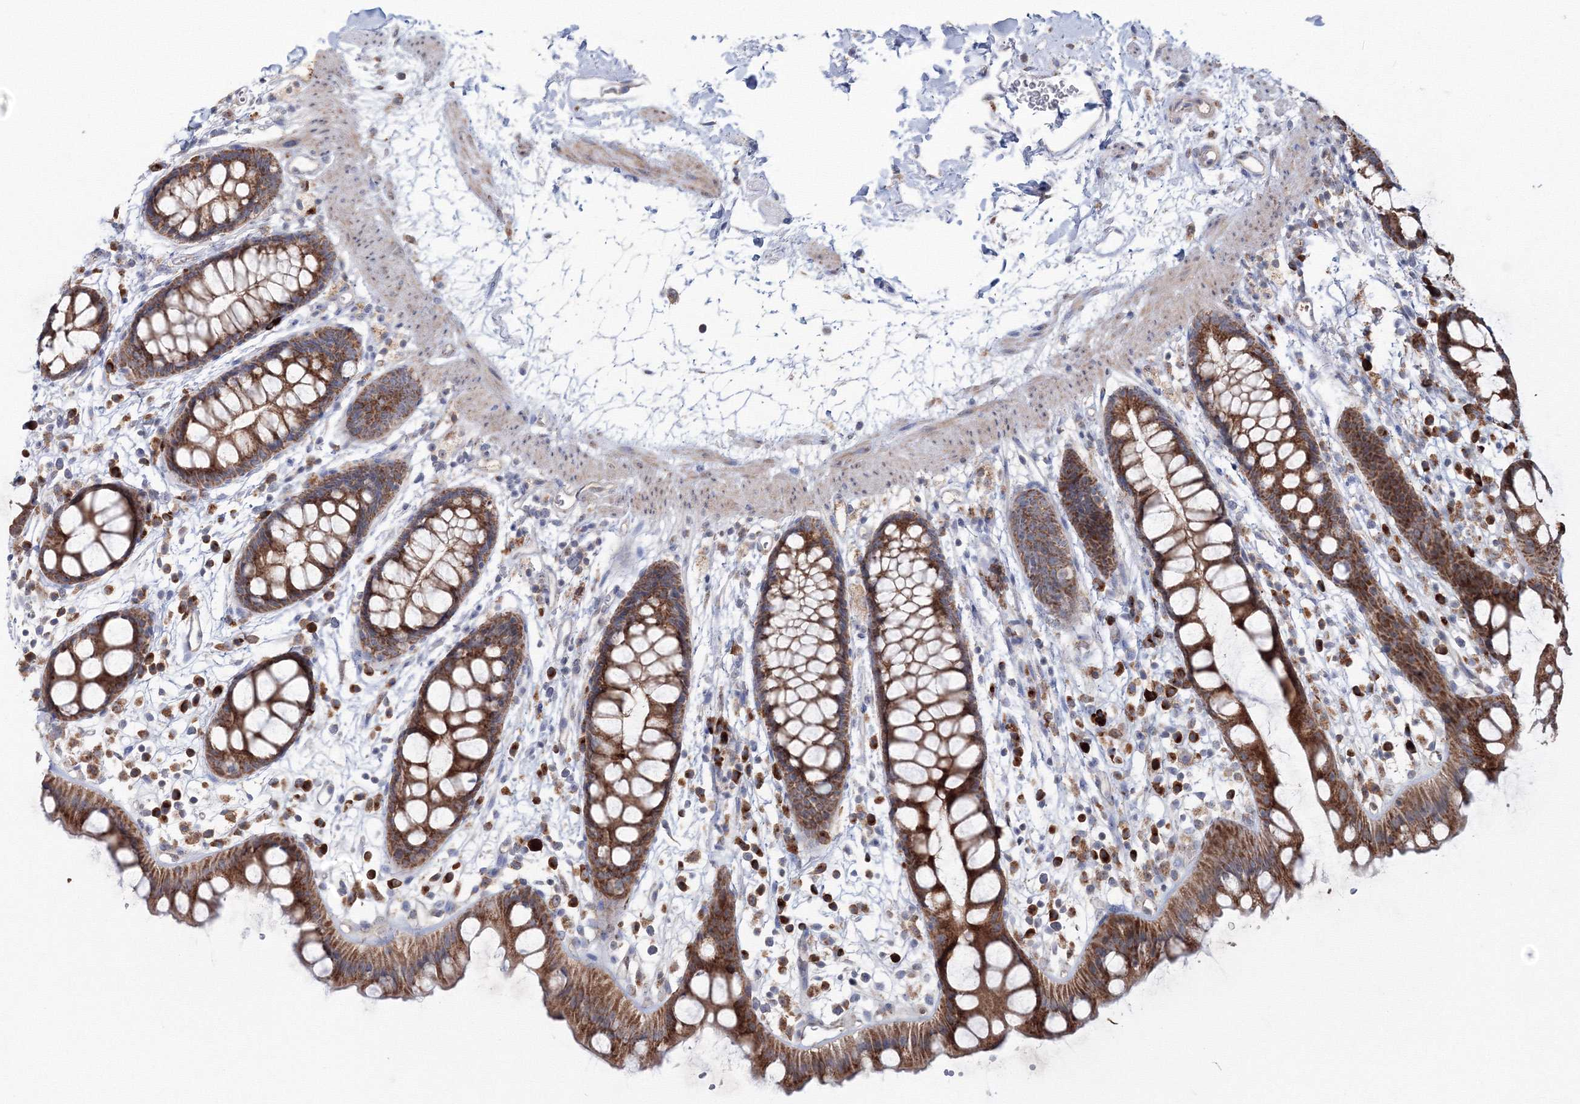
{"staining": {"intensity": "moderate", "quantity": ">75%", "location": "cytoplasmic/membranous"}, "tissue": "rectum", "cell_type": "Glandular cells", "image_type": "normal", "snomed": [{"axis": "morphology", "description": "Normal tissue, NOS"}, {"axis": "topography", "description": "Rectum"}], "caption": "Normal rectum reveals moderate cytoplasmic/membranous expression in approximately >75% of glandular cells, visualized by immunohistochemistry.", "gene": "PEX13", "patient": {"sex": "female", "age": 65}}